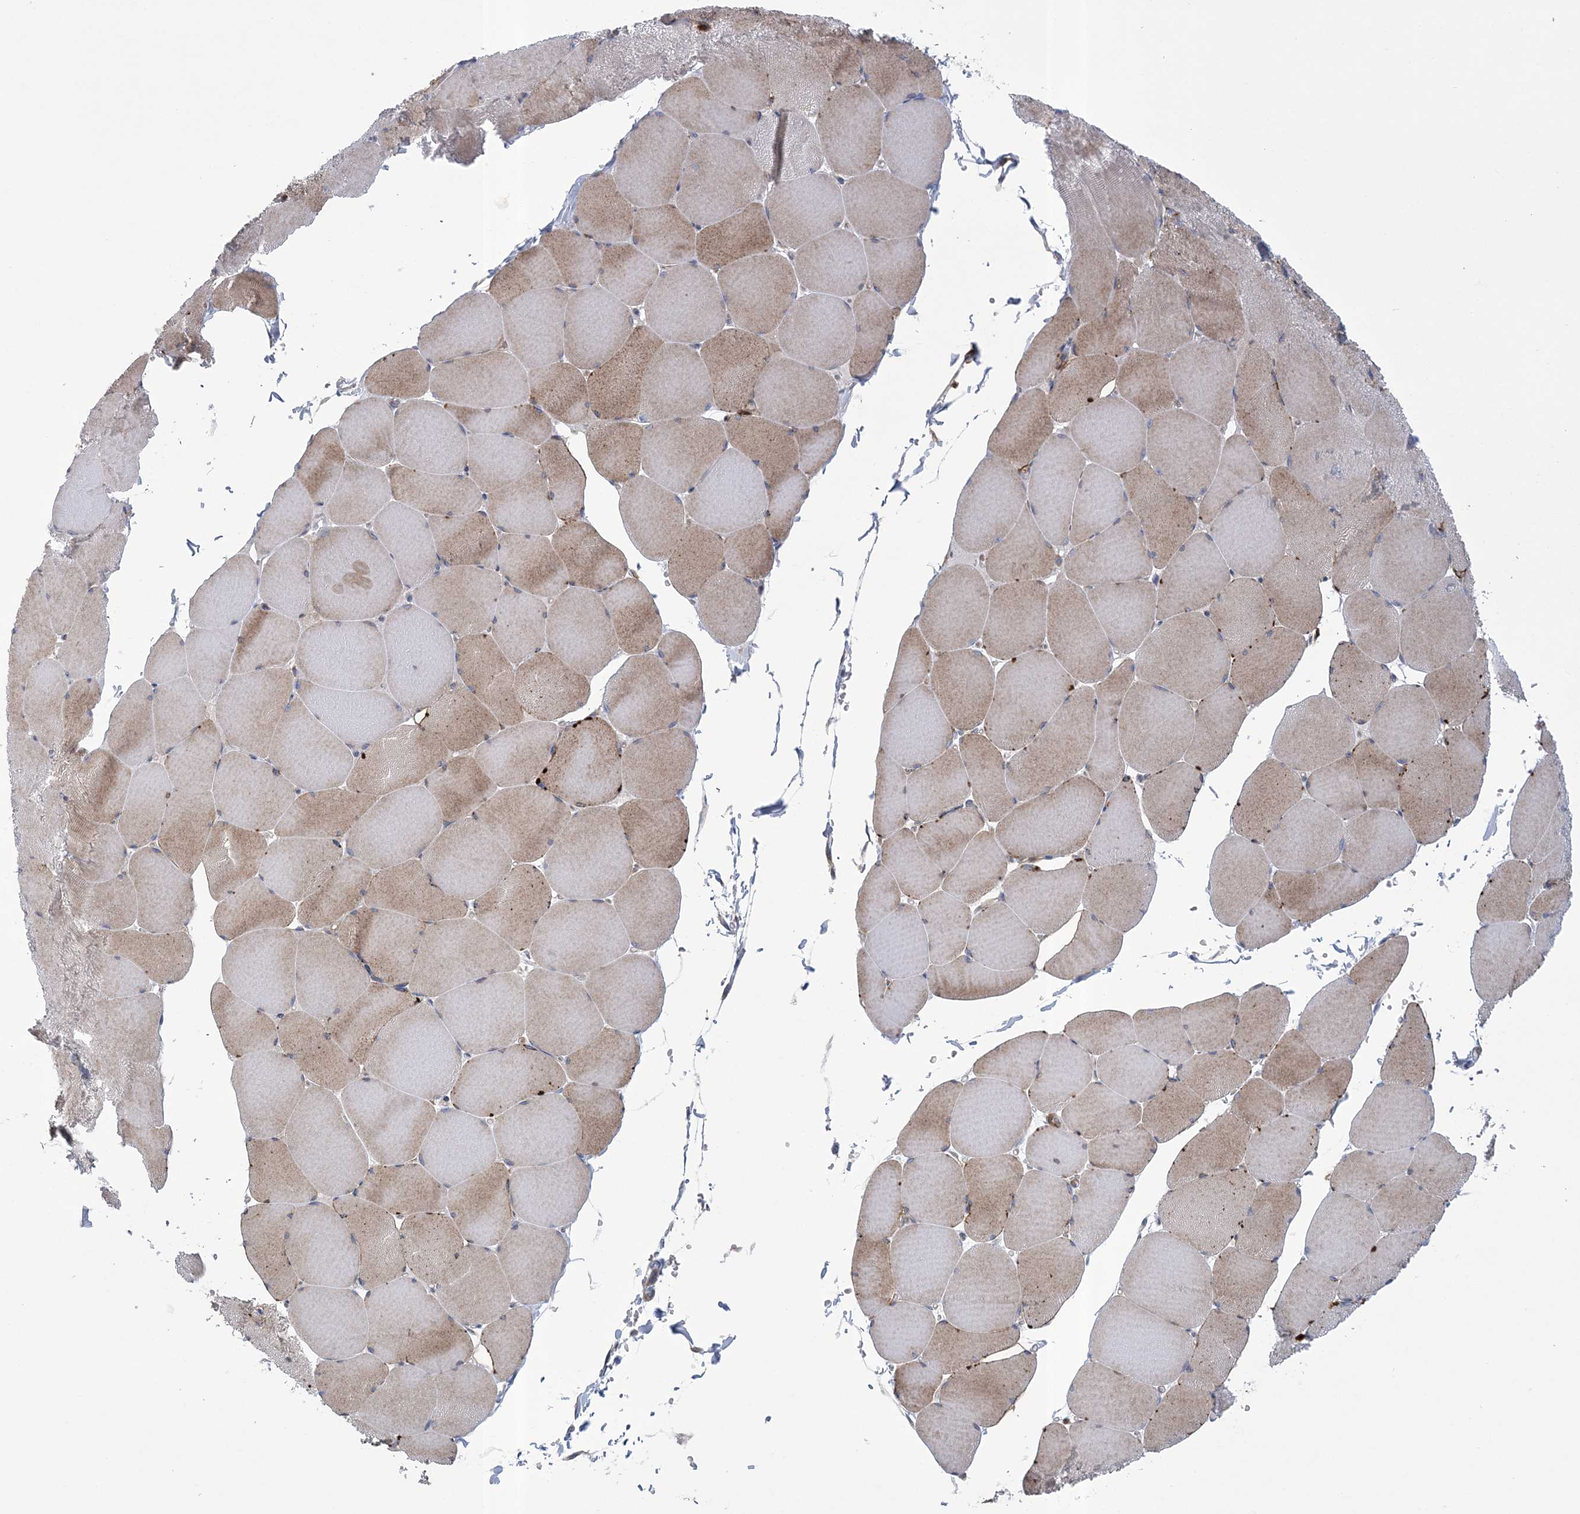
{"staining": {"intensity": "moderate", "quantity": "<25%", "location": "cytoplasmic/membranous"}, "tissue": "skeletal muscle", "cell_type": "Myocytes", "image_type": "normal", "snomed": [{"axis": "morphology", "description": "Normal tissue, NOS"}, {"axis": "topography", "description": "Skeletal muscle"}, {"axis": "topography", "description": "Head-Neck"}], "caption": "Immunohistochemistry micrograph of benign skeletal muscle: human skeletal muscle stained using immunohistochemistry (IHC) shows low levels of moderate protein expression localized specifically in the cytoplasmic/membranous of myocytes, appearing as a cytoplasmic/membranous brown color.", "gene": "ARSJ", "patient": {"sex": "male", "age": 66}}